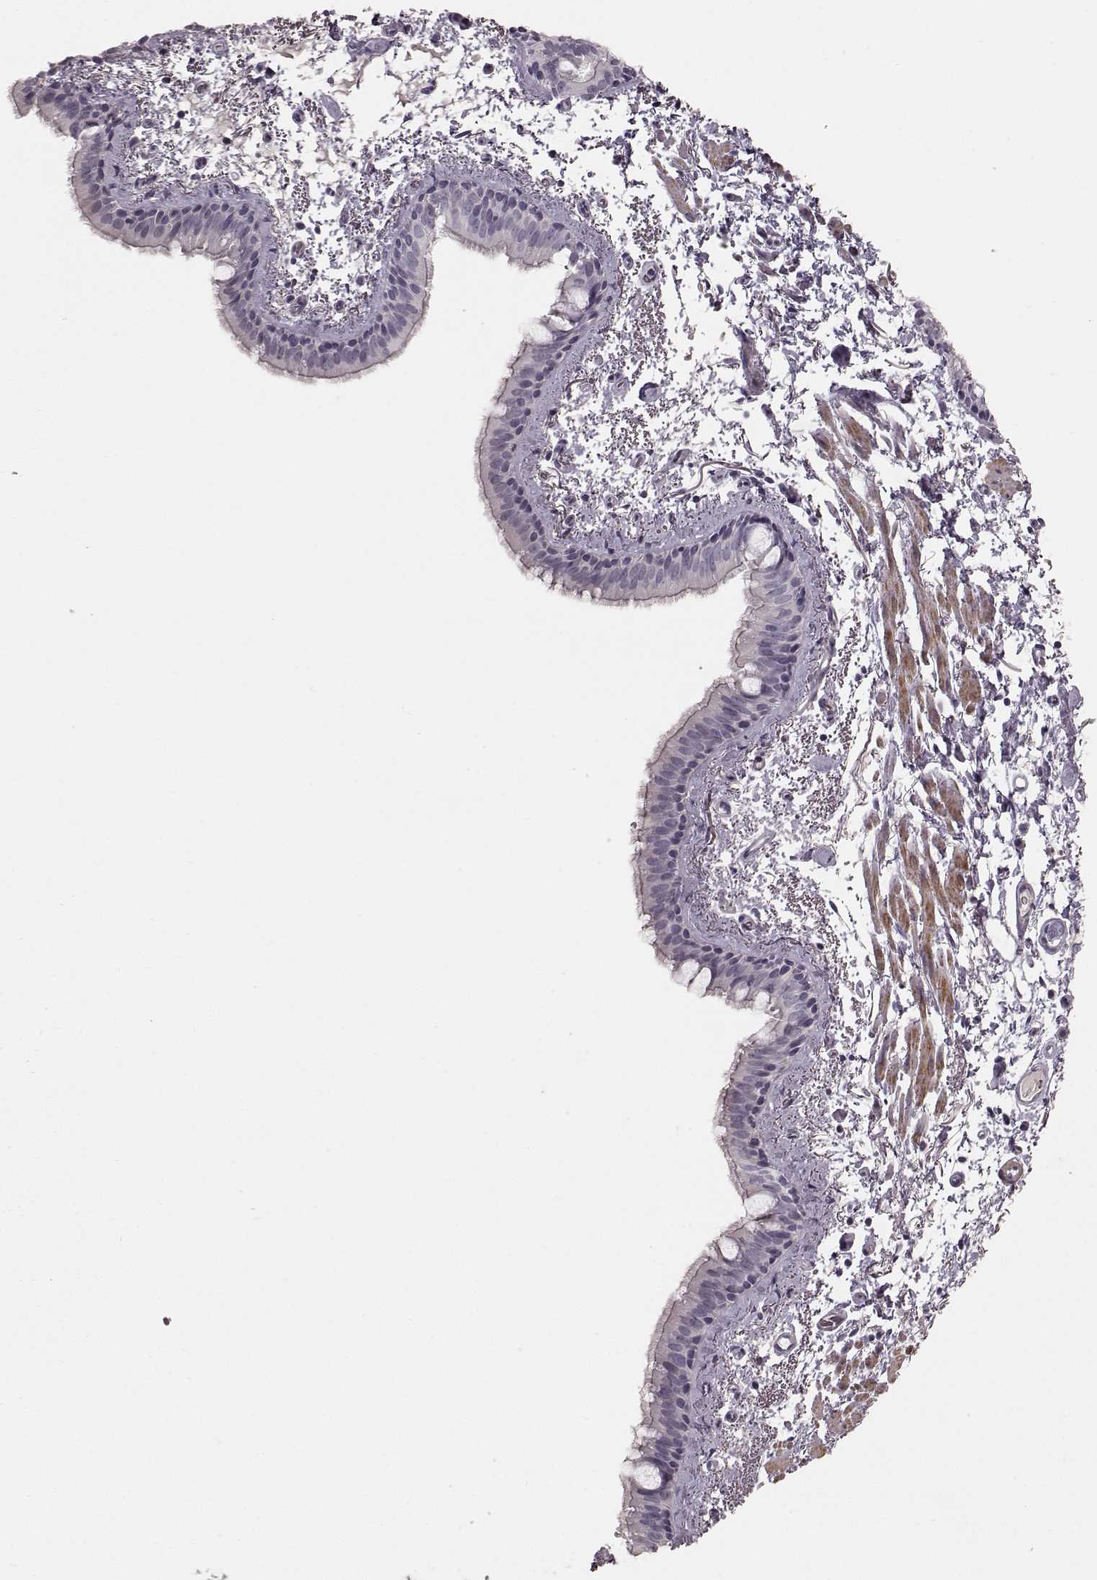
{"staining": {"intensity": "negative", "quantity": "none", "location": "none"}, "tissue": "bronchus", "cell_type": "Respiratory epithelial cells", "image_type": "normal", "snomed": [{"axis": "morphology", "description": "Normal tissue, NOS"}, {"axis": "topography", "description": "Bronchus"}], "caption": "Benign bronchus was stained to show a protein in brown. There is no significant staining in respiratory epithelial cells.", "gene": "PRLHR", "patient": {"sex": "female", "age": 61}}